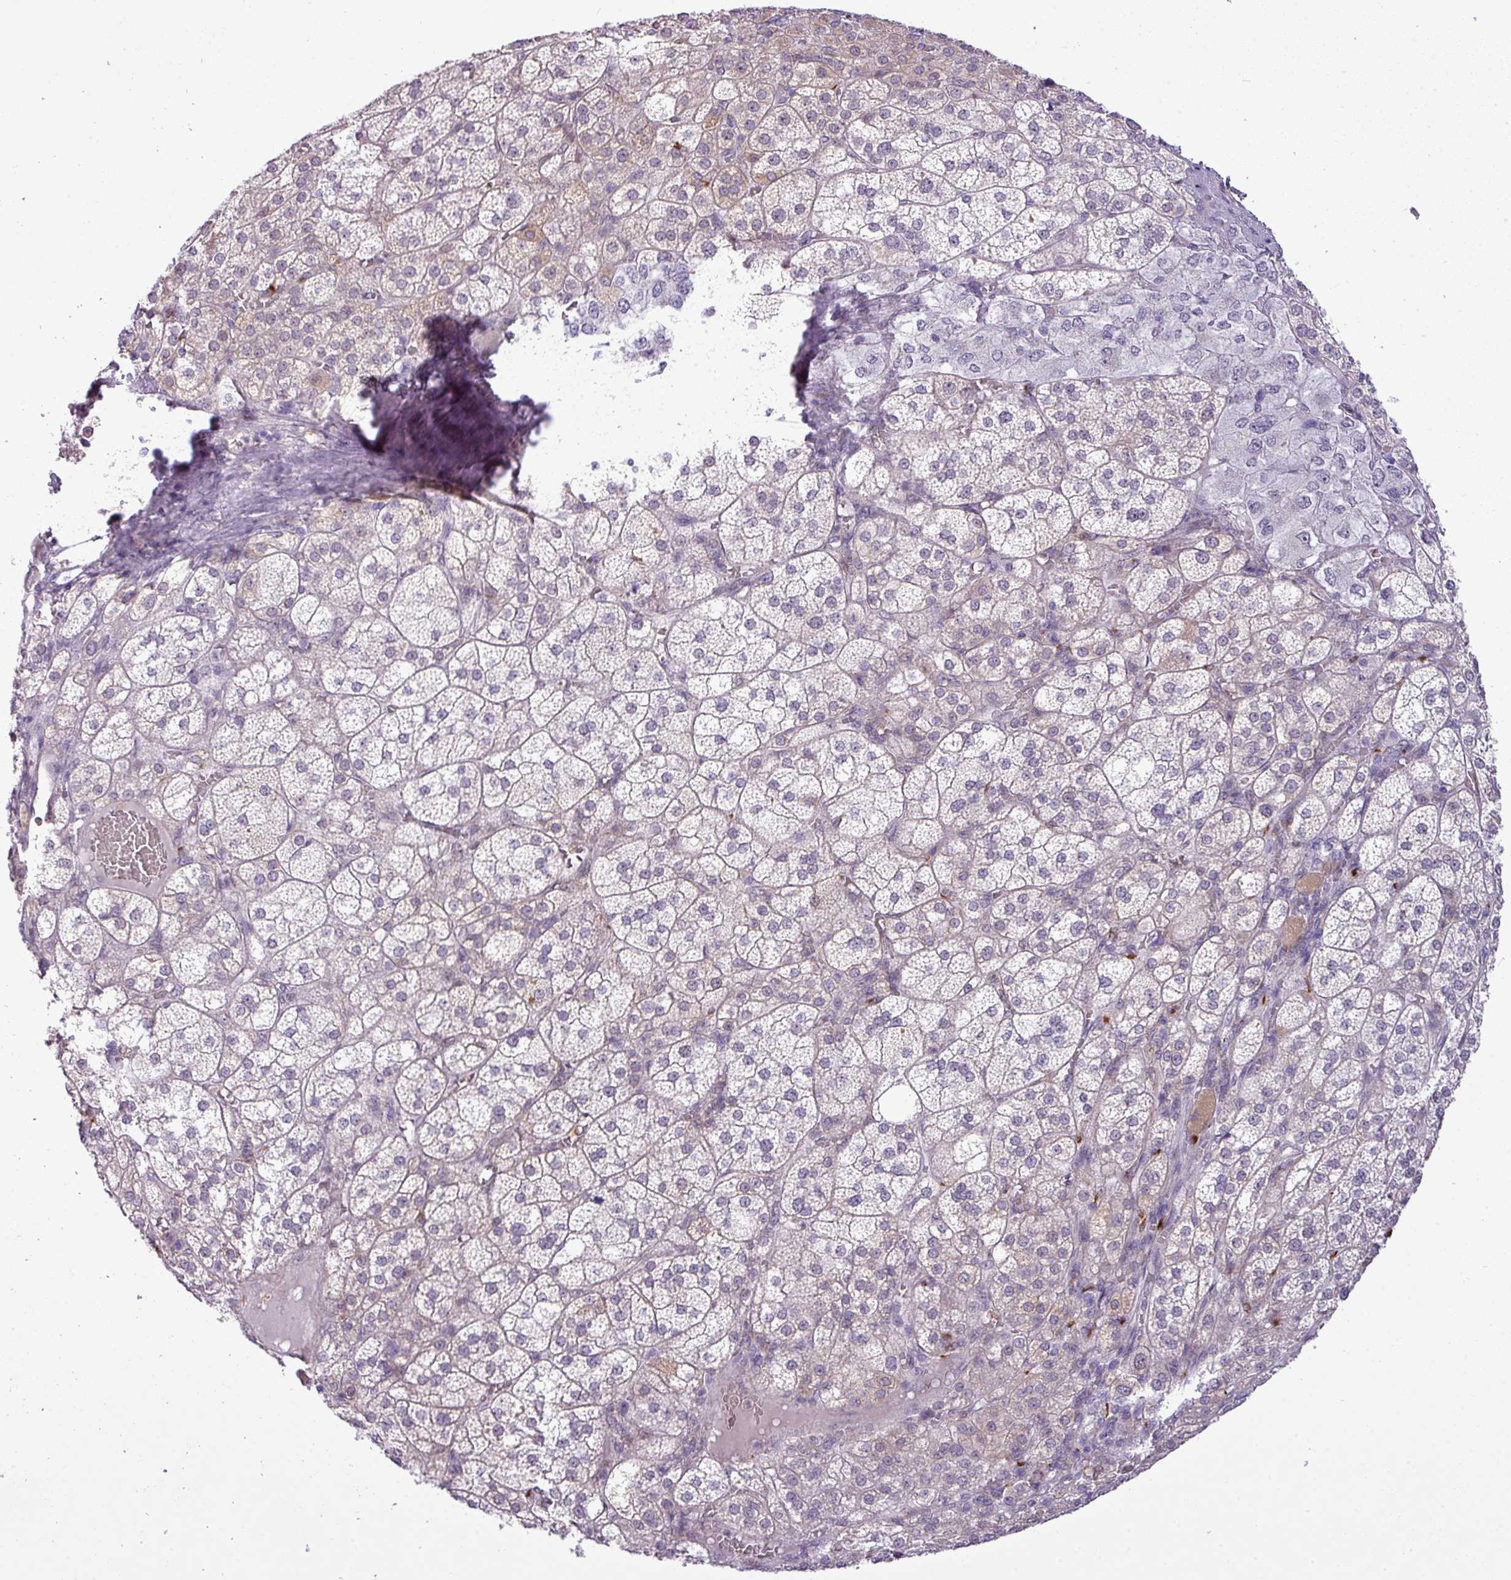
{"staining": {"intensity": "moderate", "quantity": "25%-75%", "location": "cytoplasmic/membranous"}, "tissue": "adrenal gland", "cell_type": "Glandular cells", "image_type": "normal", "snomed": [{"axis": "morphology", "description": "Normal tissue, NOS"}, {"axis": "topography", "description": "Adrenal gland"}], "caption": "The image reveals immunohistochemical staining of unremarkable adrenal gland. There is moderate cytoplasmic/membranous positivity is appreciated in about 25%-75% of glandular cells.", "gene": "MAK16", "patient": {"sex": "female", "age": 60}}